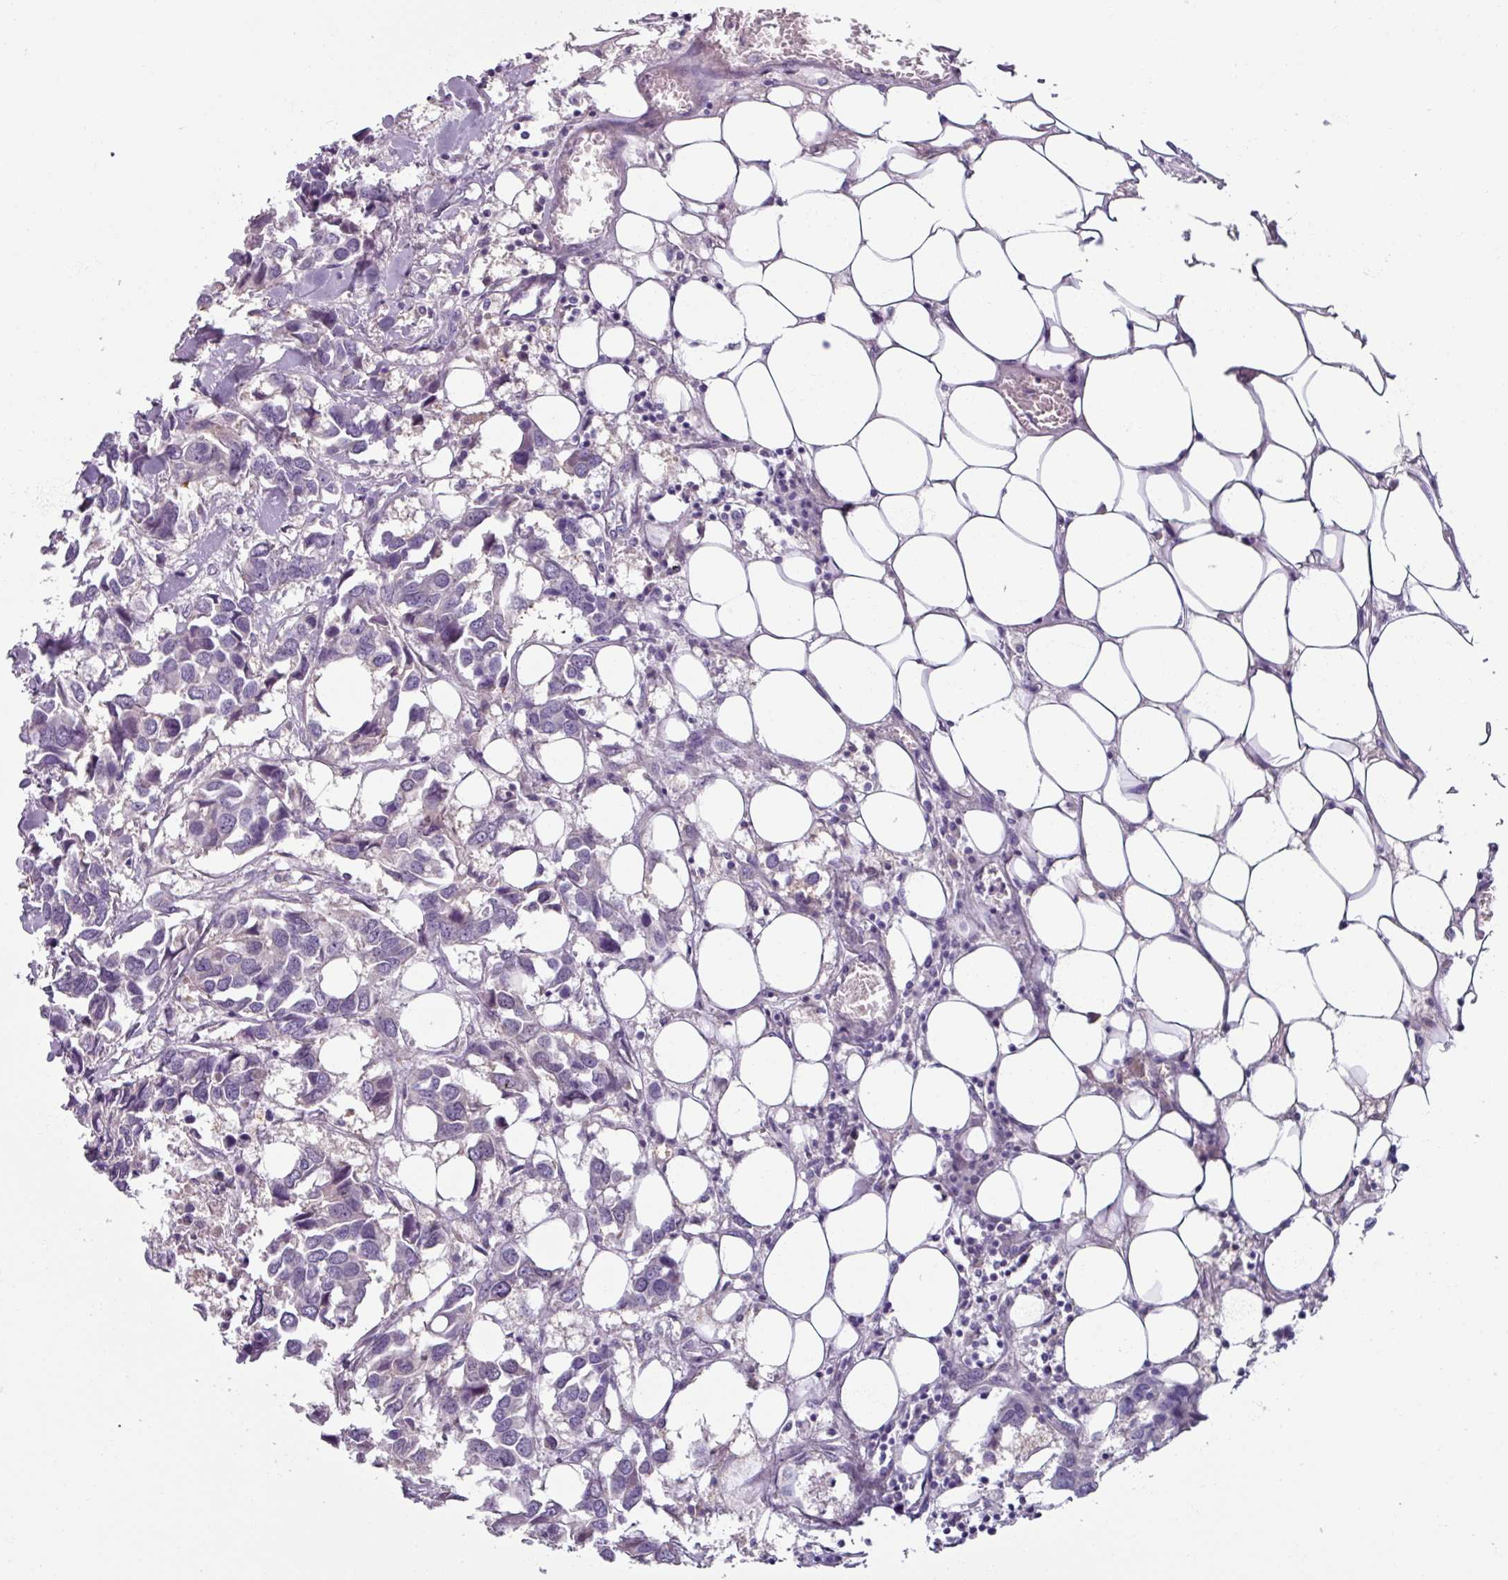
{"staining": {"intensity": "negative", "quantity": "none", "location": "none"}, "tissue": "breast cancer", "cell_type": "Tumor cells", "image_type": "cancer", "snomed": [{"axis": "morphology", "description": "Duct carcinoma"}, {"axis": "topography", "description": "Breast"}], "caption": "High magnification brightfield microscopy of invasive ductal carcinoma (breast) stained with DAB (3,3'-diaminobenzidine) (brown) and counterstained with hematoxylin (blue): tumor cells show no significant positivity.", "gene": "SMIM11", "patient": {"sex": "female", "age": 83}}